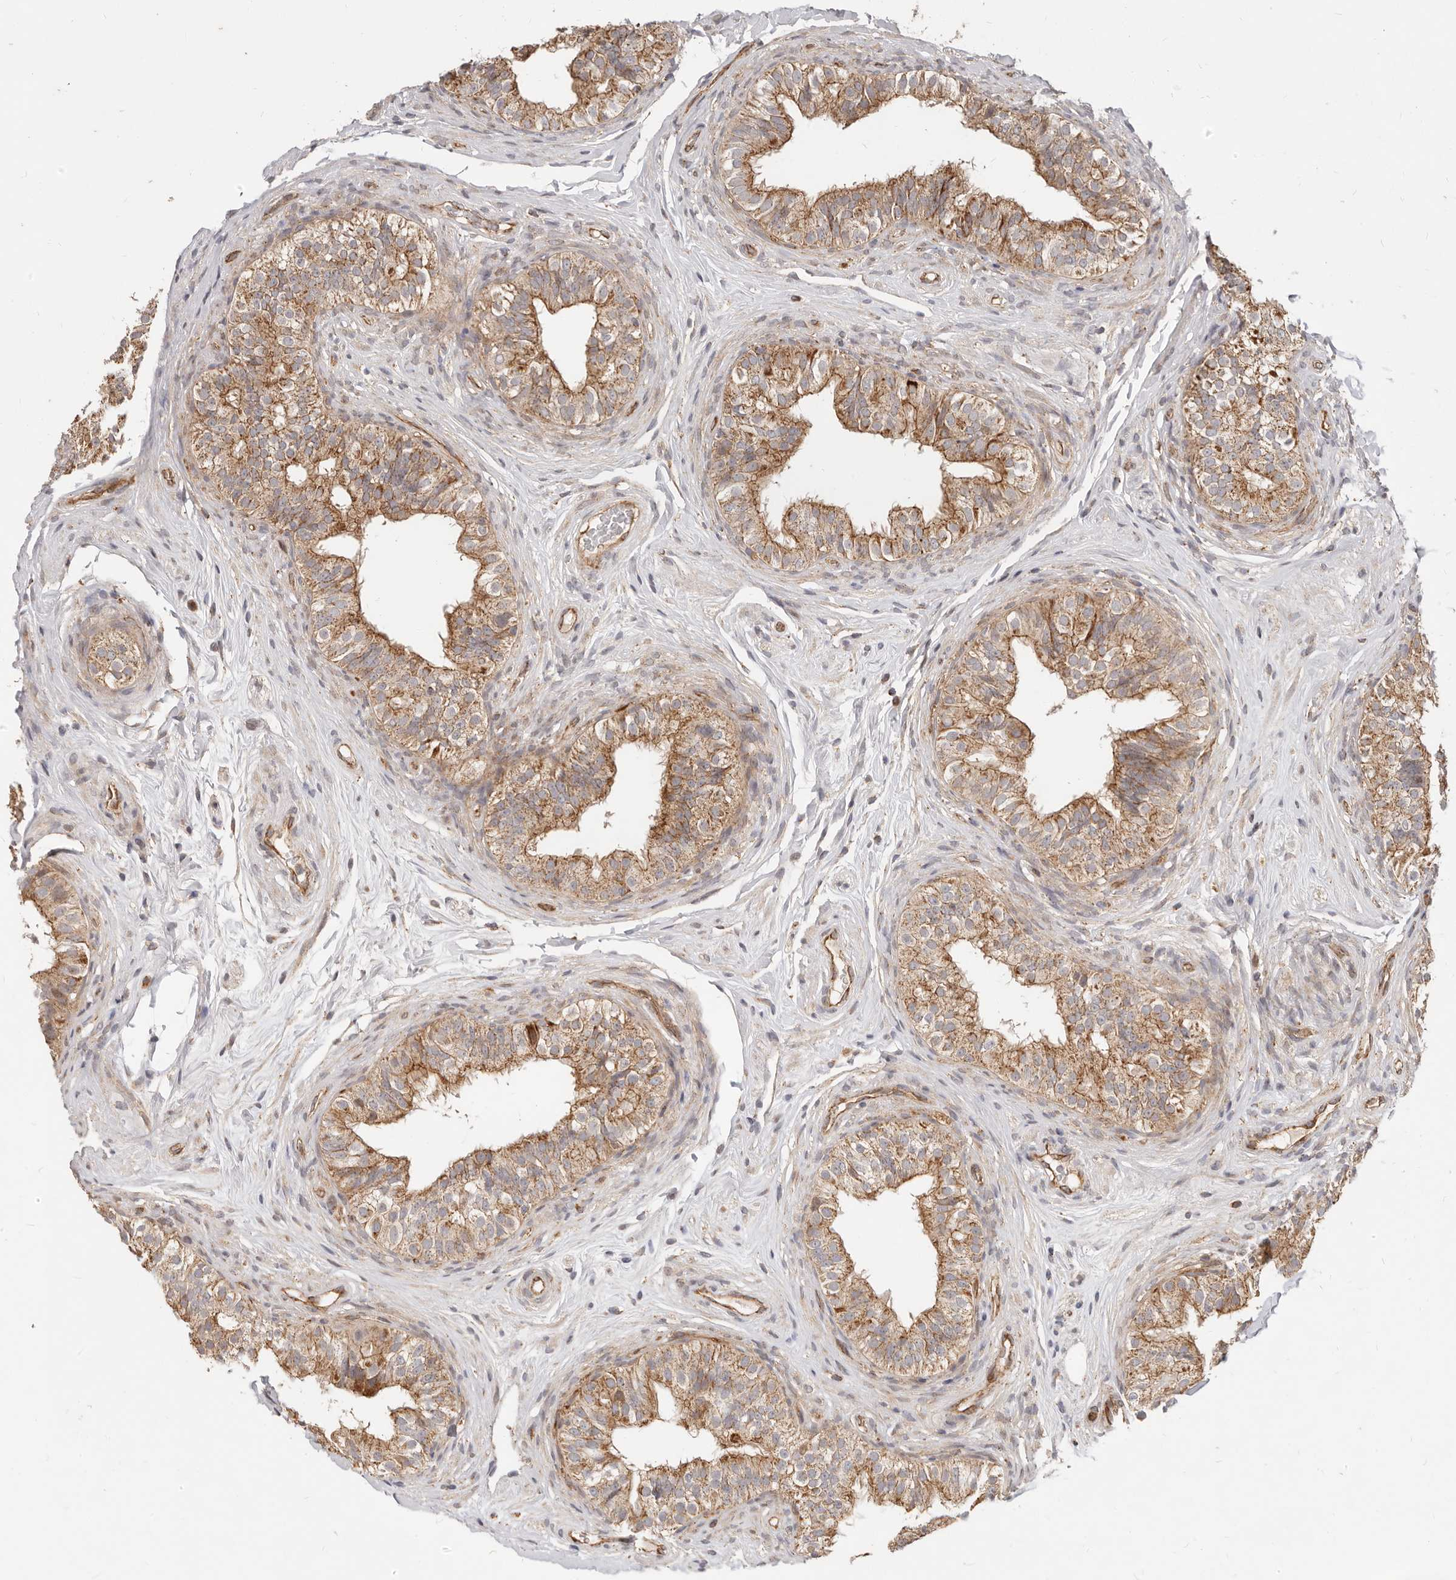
{"staining": {"intensity": "moderate", "quantity": ">75%", "location": "cytoplasmic/membranous"}, "tissue": "epididymis", "cell_type": "Glandular cells", "image_type": "normal", "snomed": [{"axis": "morphology", "description": "Normal tissue, NOS"}, {"axis": "topography", "description": "Epididymis"}], "caption": "Protein analysis of benign epididymis reveals moderate cytoplasmic/membranous expression in approximately >75% of glandular cells.", "gene": "USP49", "patient": {"sex": "male", "age": 49}}